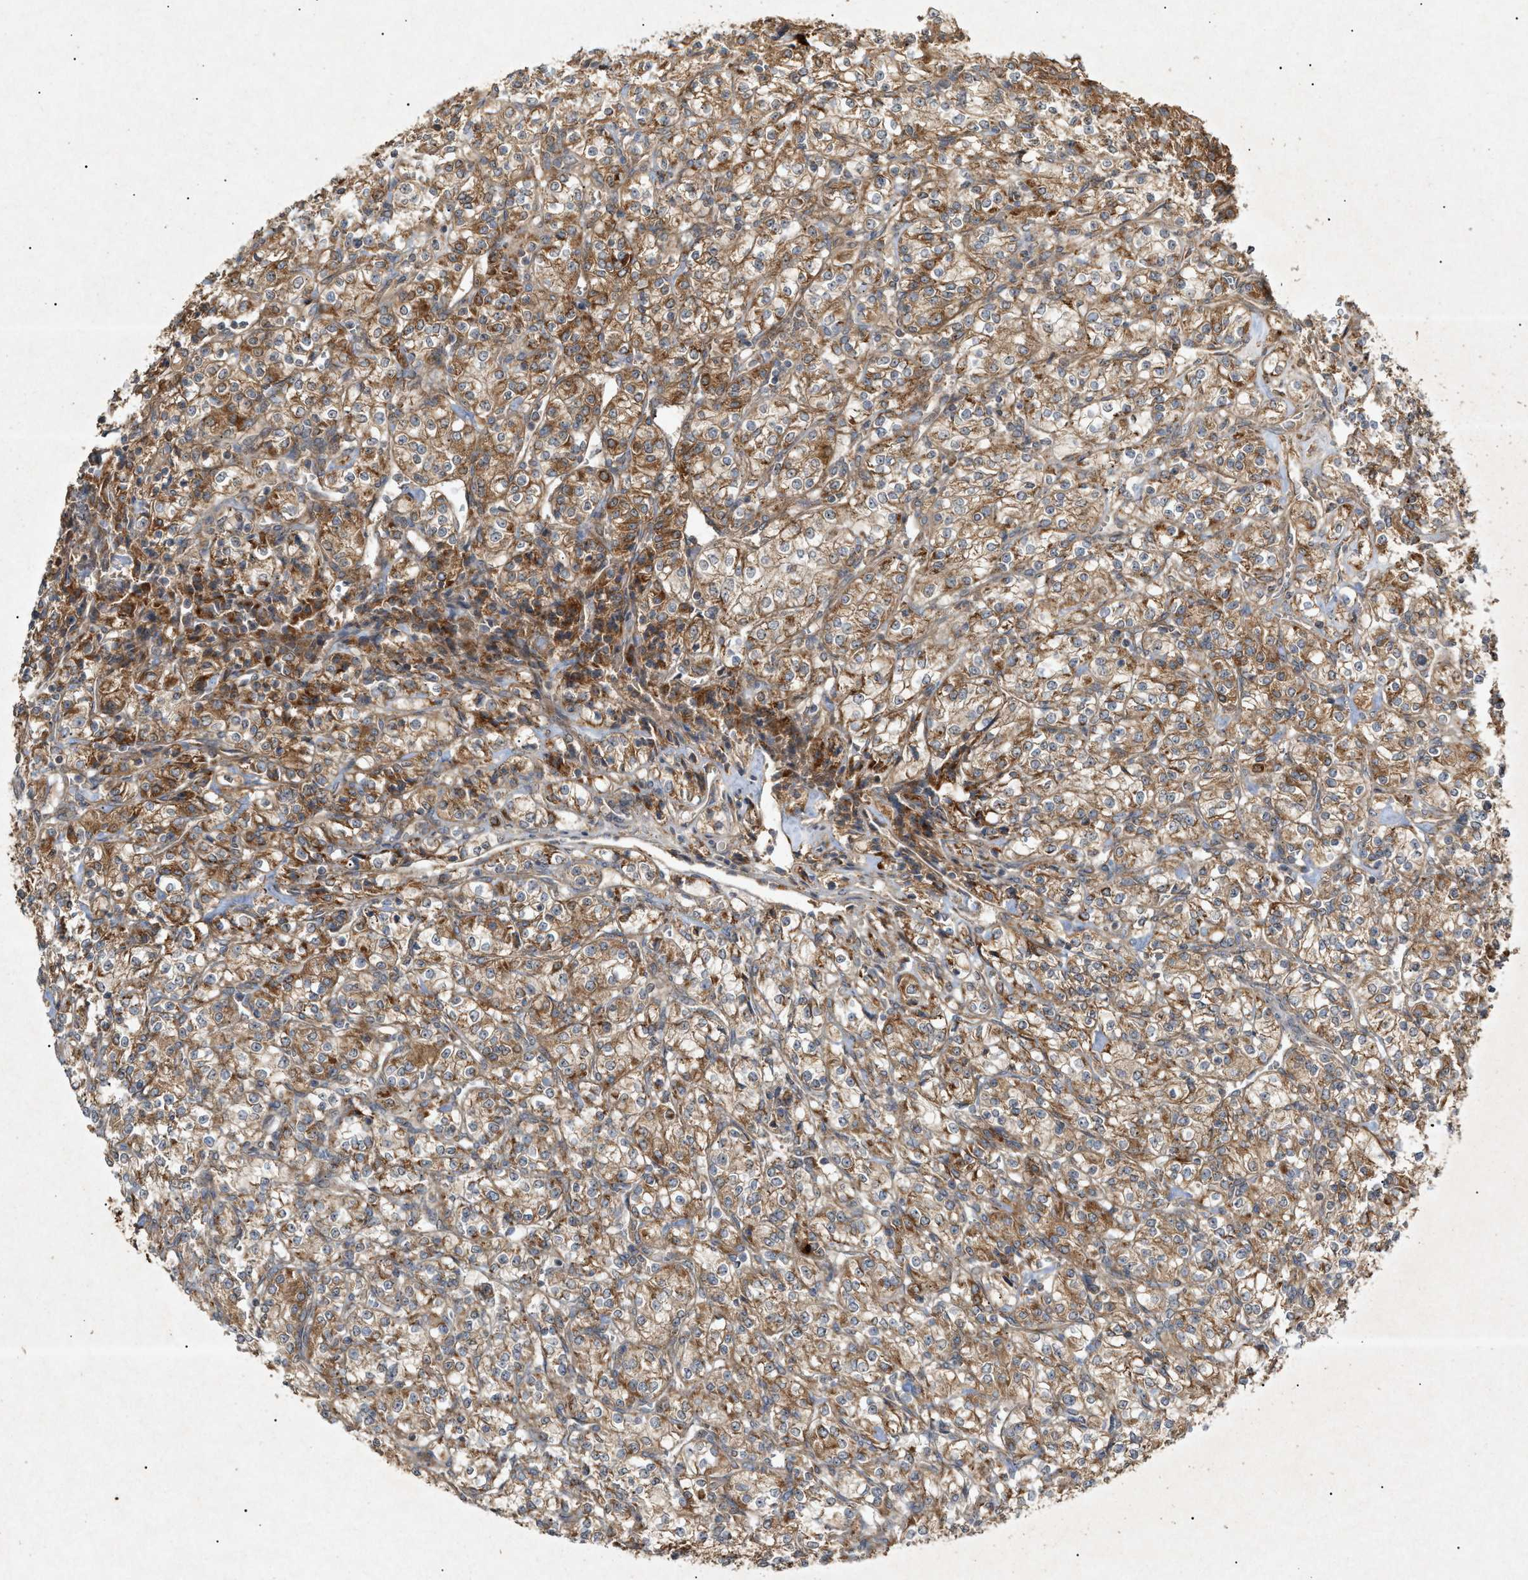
{"staining": {"intensity": "moderate", "quantity": ">75%", "location": "cytoplasmic/membranous"}, "tissue": "renal cancer", "cell_type": "Tumor cells", "image_type": "cancer", "snomed": [{"axis": "morphology", "description": "Adenocarcinoma, NOS"}, {"axis": "topography", "description": "Kidney"}], "caption": "Protein expression analysis of renal adenocarcinoma displays moderate cytoplasmic/membranous staining in about >75% of tumor cells.", "gene": "MTCH1", "patient": {"sex": "male", "age": 77}}